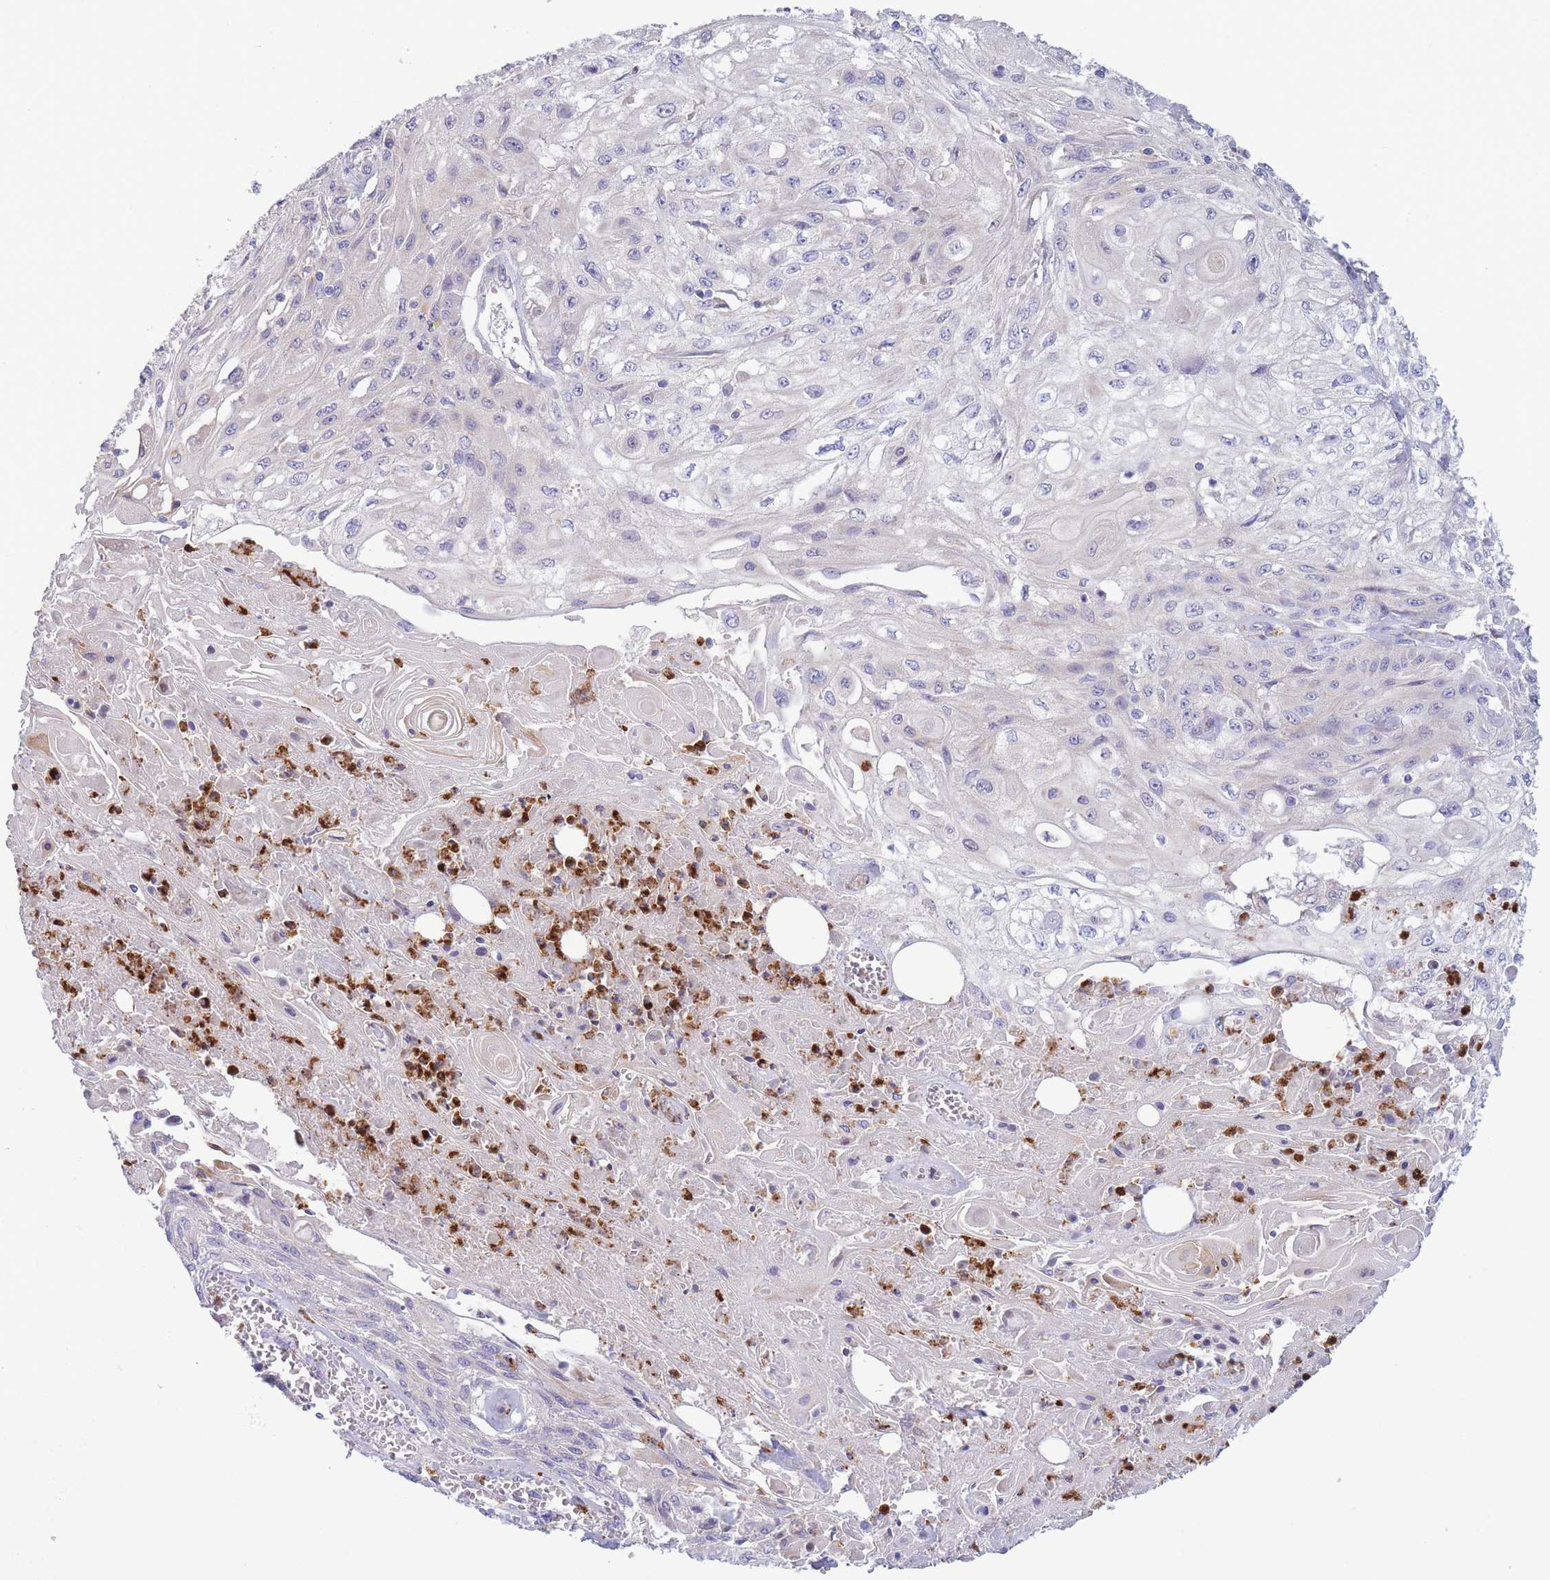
{"staining": {"intensity": "negative", "quantity": "none", "location": "none"}, "tissue": "skin cancer", "cell_type": "Tumor cells", "image_type": "cancer", "snomed": [{"axis": "morphology", "description": "Squamous cell carcinoma, NOS"}, {"axis": "morphology", "description": "Squamous cell carcinoma, metastatic, NOS"}, {"axis": "topography", "description": "Skin"}, {"axis": "topography", "description": "Lymph node"}], "caption": "Immunohistochemistry (IHC) image of neoplastic tissue: human skin cancer (squamous cell carcinoma) stained with DAB displays no significant protein staining in tumor cells.", "gene": "CENPM", "patient": {"sex": "male", "age": 75}}